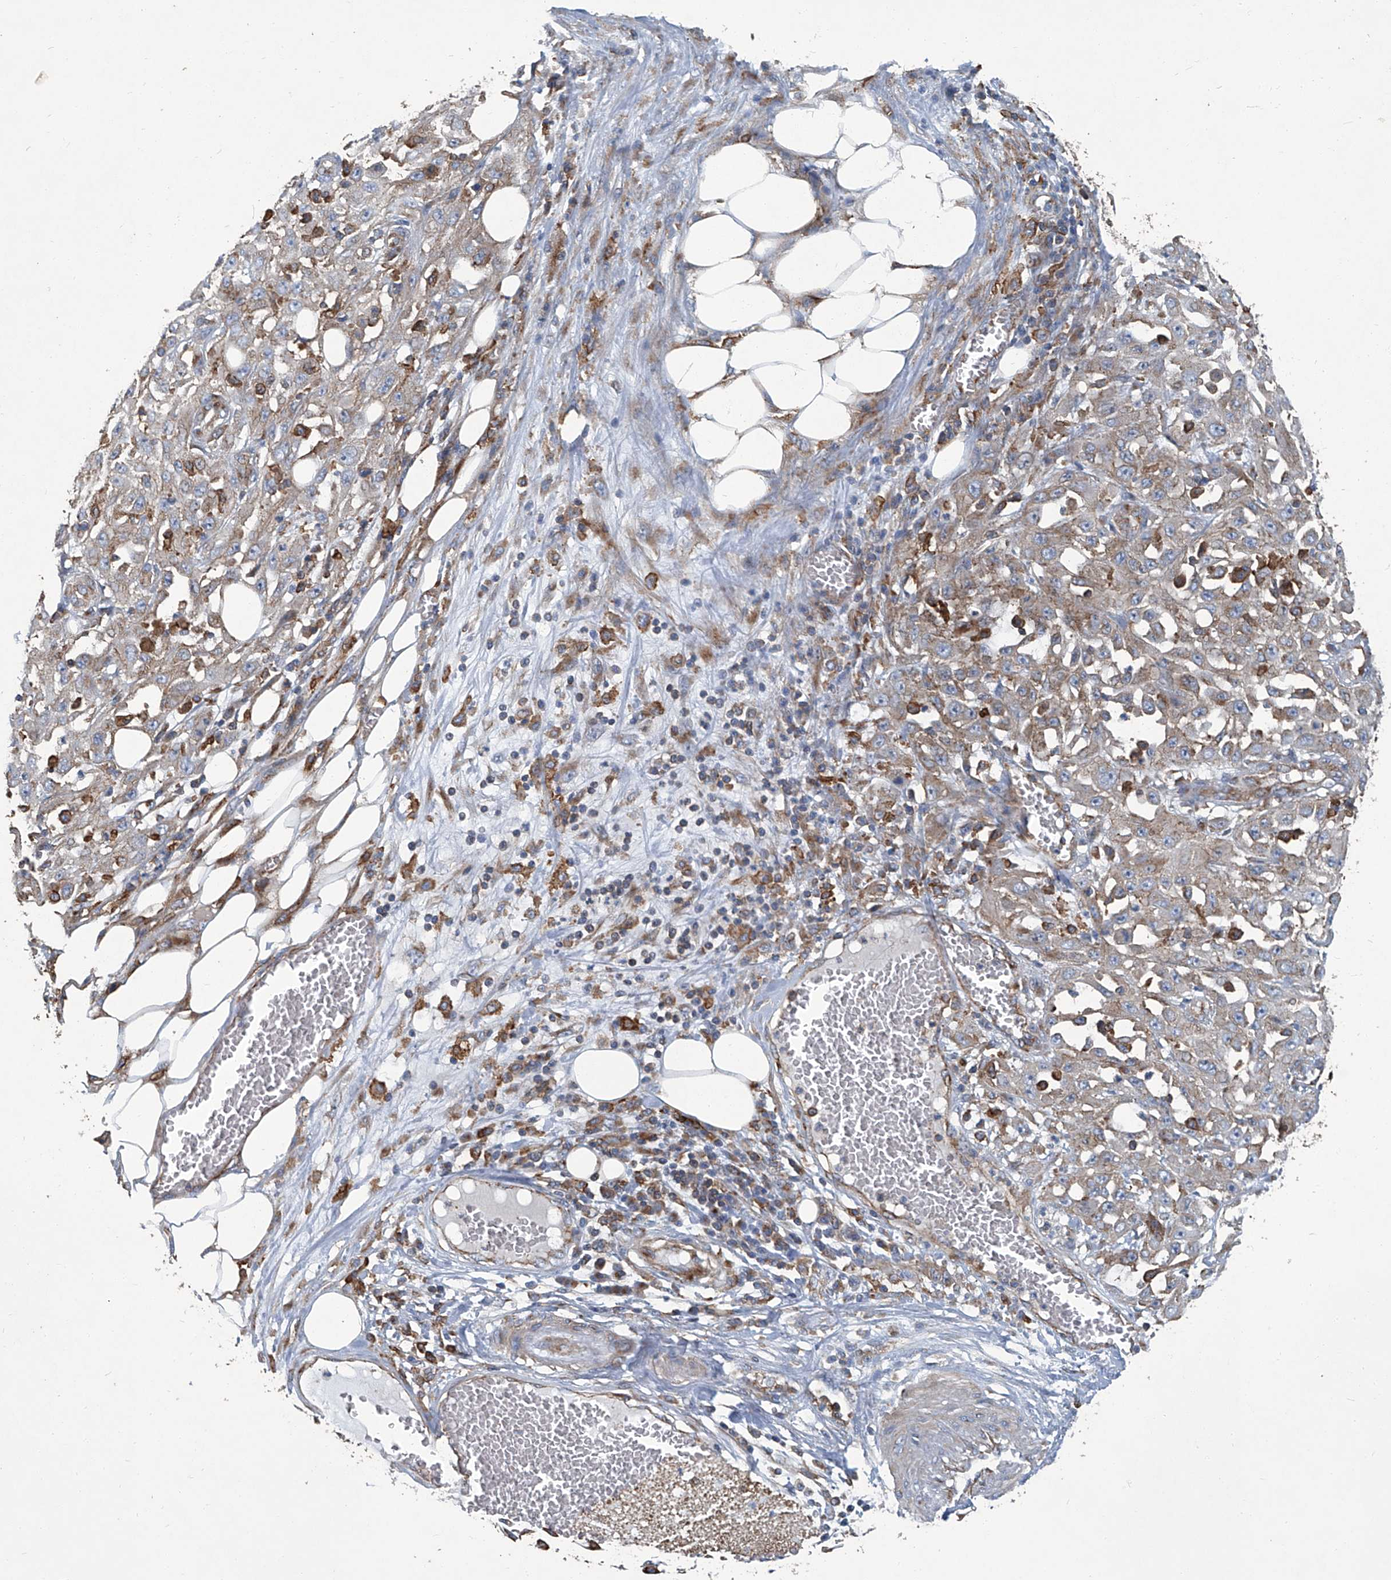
{"staining": {"intensity": "weak", "quantity": "25%-75%", "location": "cytoplasmic/membranous"}, "tissue": "skin cancer", "cell_type": "Tumor cells", "image_type": "cancer", "snomed": [{"axis": "morphology", "description": "Squamous cell carcinoma, NOS"}, {"axis": "morphology", "description": "Squamous cell carcinoma, metastatic, NOS"}, {"axis": "topography", "description": "Skin"}, {"axis": "topography", "description": "Lymph node"}], "caption": "The micrograph reveals immunohistochemical staining of skin cancer (metastatic squamous cell carcinoma). There is weak cytoplasmic/membranous staining is present in about 25%-75% of tumor cells.", "gene": "PIGH", "patient": {"sex": "male", "age": 75}}